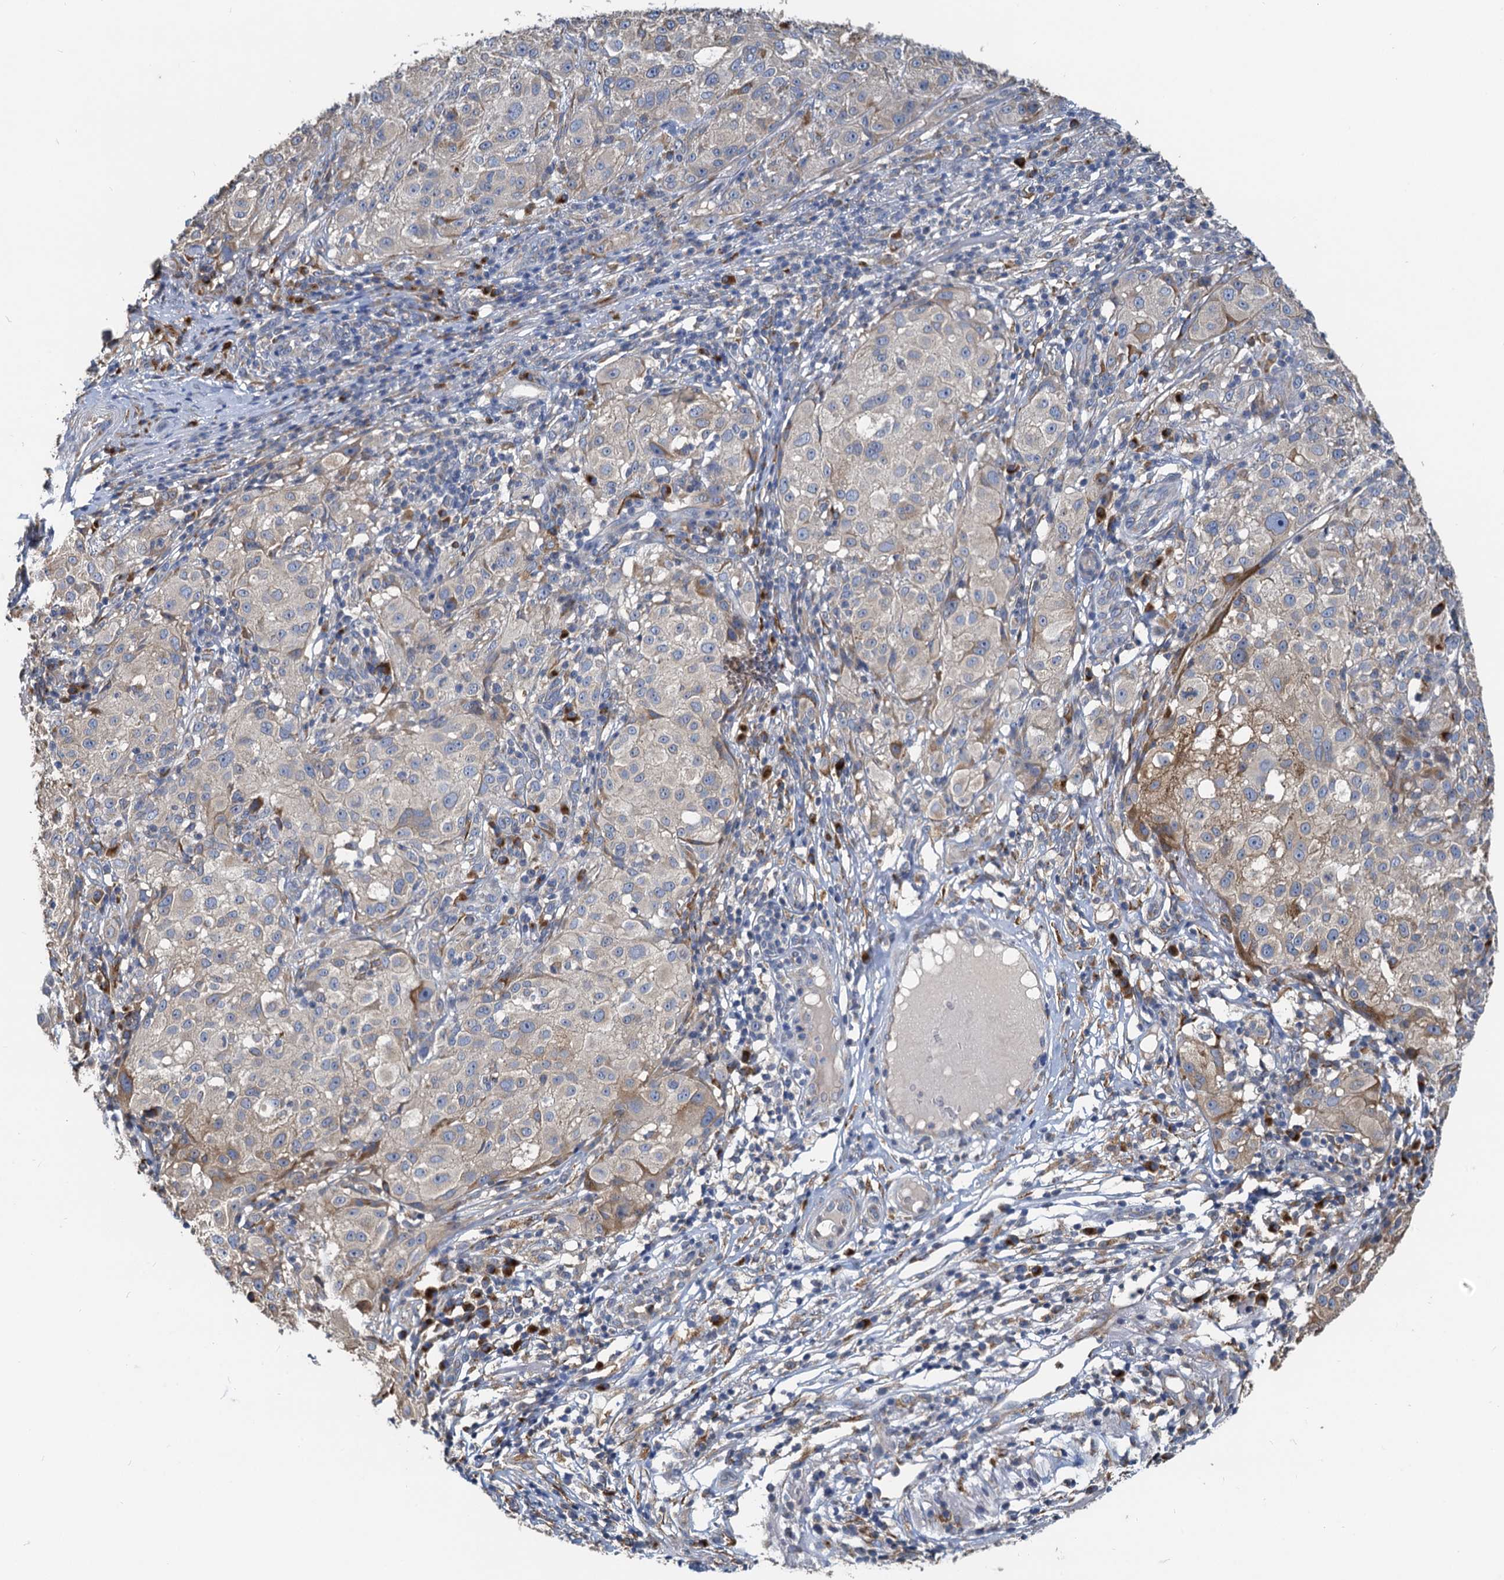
{"staining": {"intensity": "negative", "quantity": "none", "location": "none"}, "tissue": "melanoma", "cell_type": "Tumor cells", "image_type": "cancer", "snomed": [{"axis": "morphology", "description": "Necrosis, NOS"}, {"axis": "morphology", "description": "Malignant melanoma, NOS"}, {"axis": "topography", "description": "Skin"}], "caption": "High power microscopy photomicrograph of an immunohistochemistry histopathology image of malignant melanoma, revealing no significant expression in tumor cells.", "gene": "NKAPD1", "patient": {"sex": "female", "age": 87}}